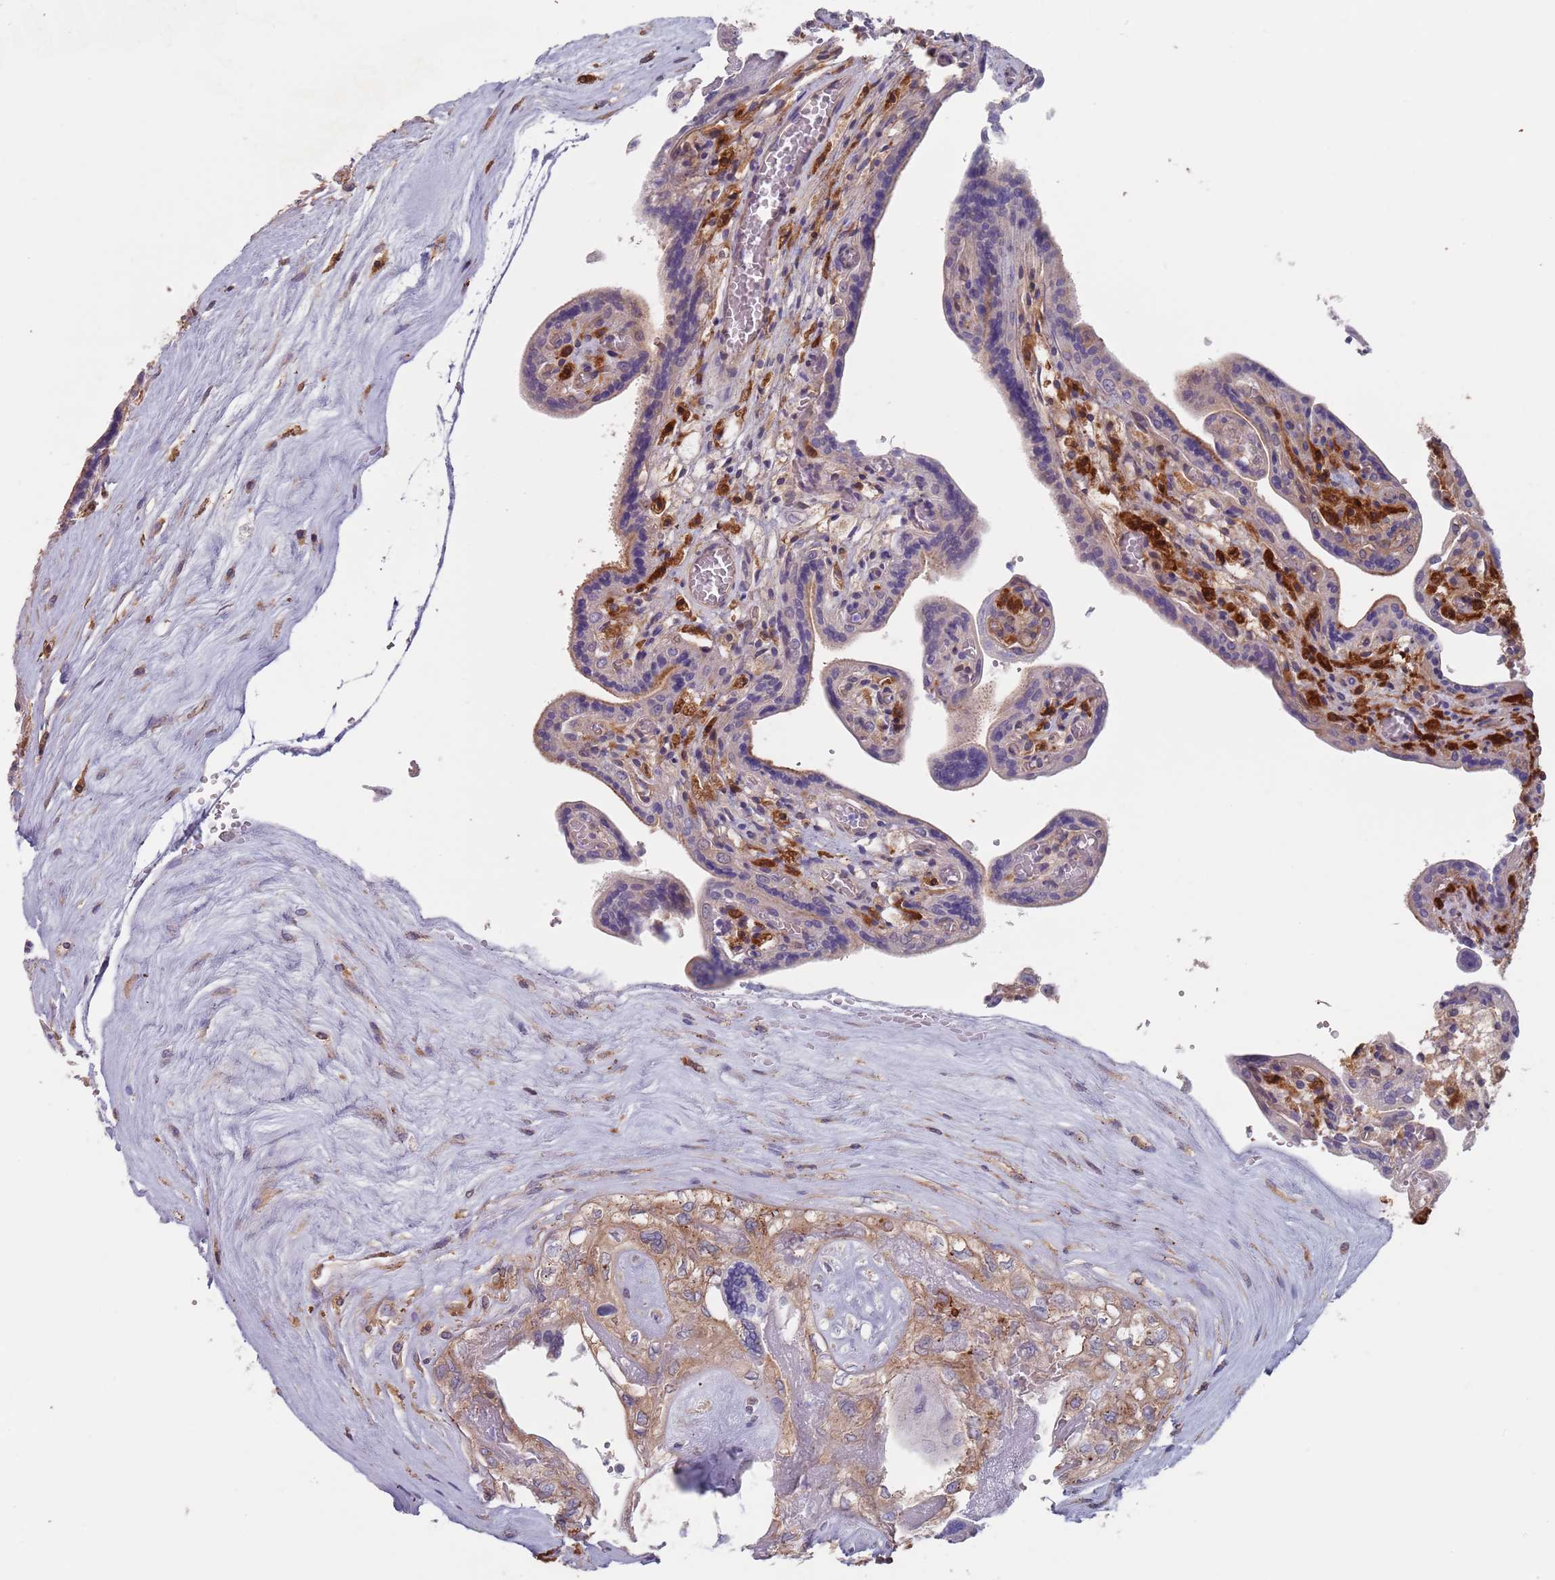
{"staining": {"intensity": "moderate", "quantity": "25%-75%", "location": "cytoplasmic/membranous"}, "tissue": "placenta", "cell_type": "Trophoblastic cells", "image_type": "normal", "snomed": [{"axis": "morphology", "description": "Normal tissue, NOS"}, {"axis": "topography", "description": "Placenta"}], "caption": "An IHC micrograph of benign tissue is shown. Protein staining in brown labels moderate cytoplasmic/membranous positivity in placenta within trophoblastic cells. The staining was performed using DAB (3,3'-diaminobenzidine), with brown indicating positive protein expression. Nuclei are stained blue with hematoxylin.", "gene": "APPL2", "patient": {"sex": "female", "age": 37}}